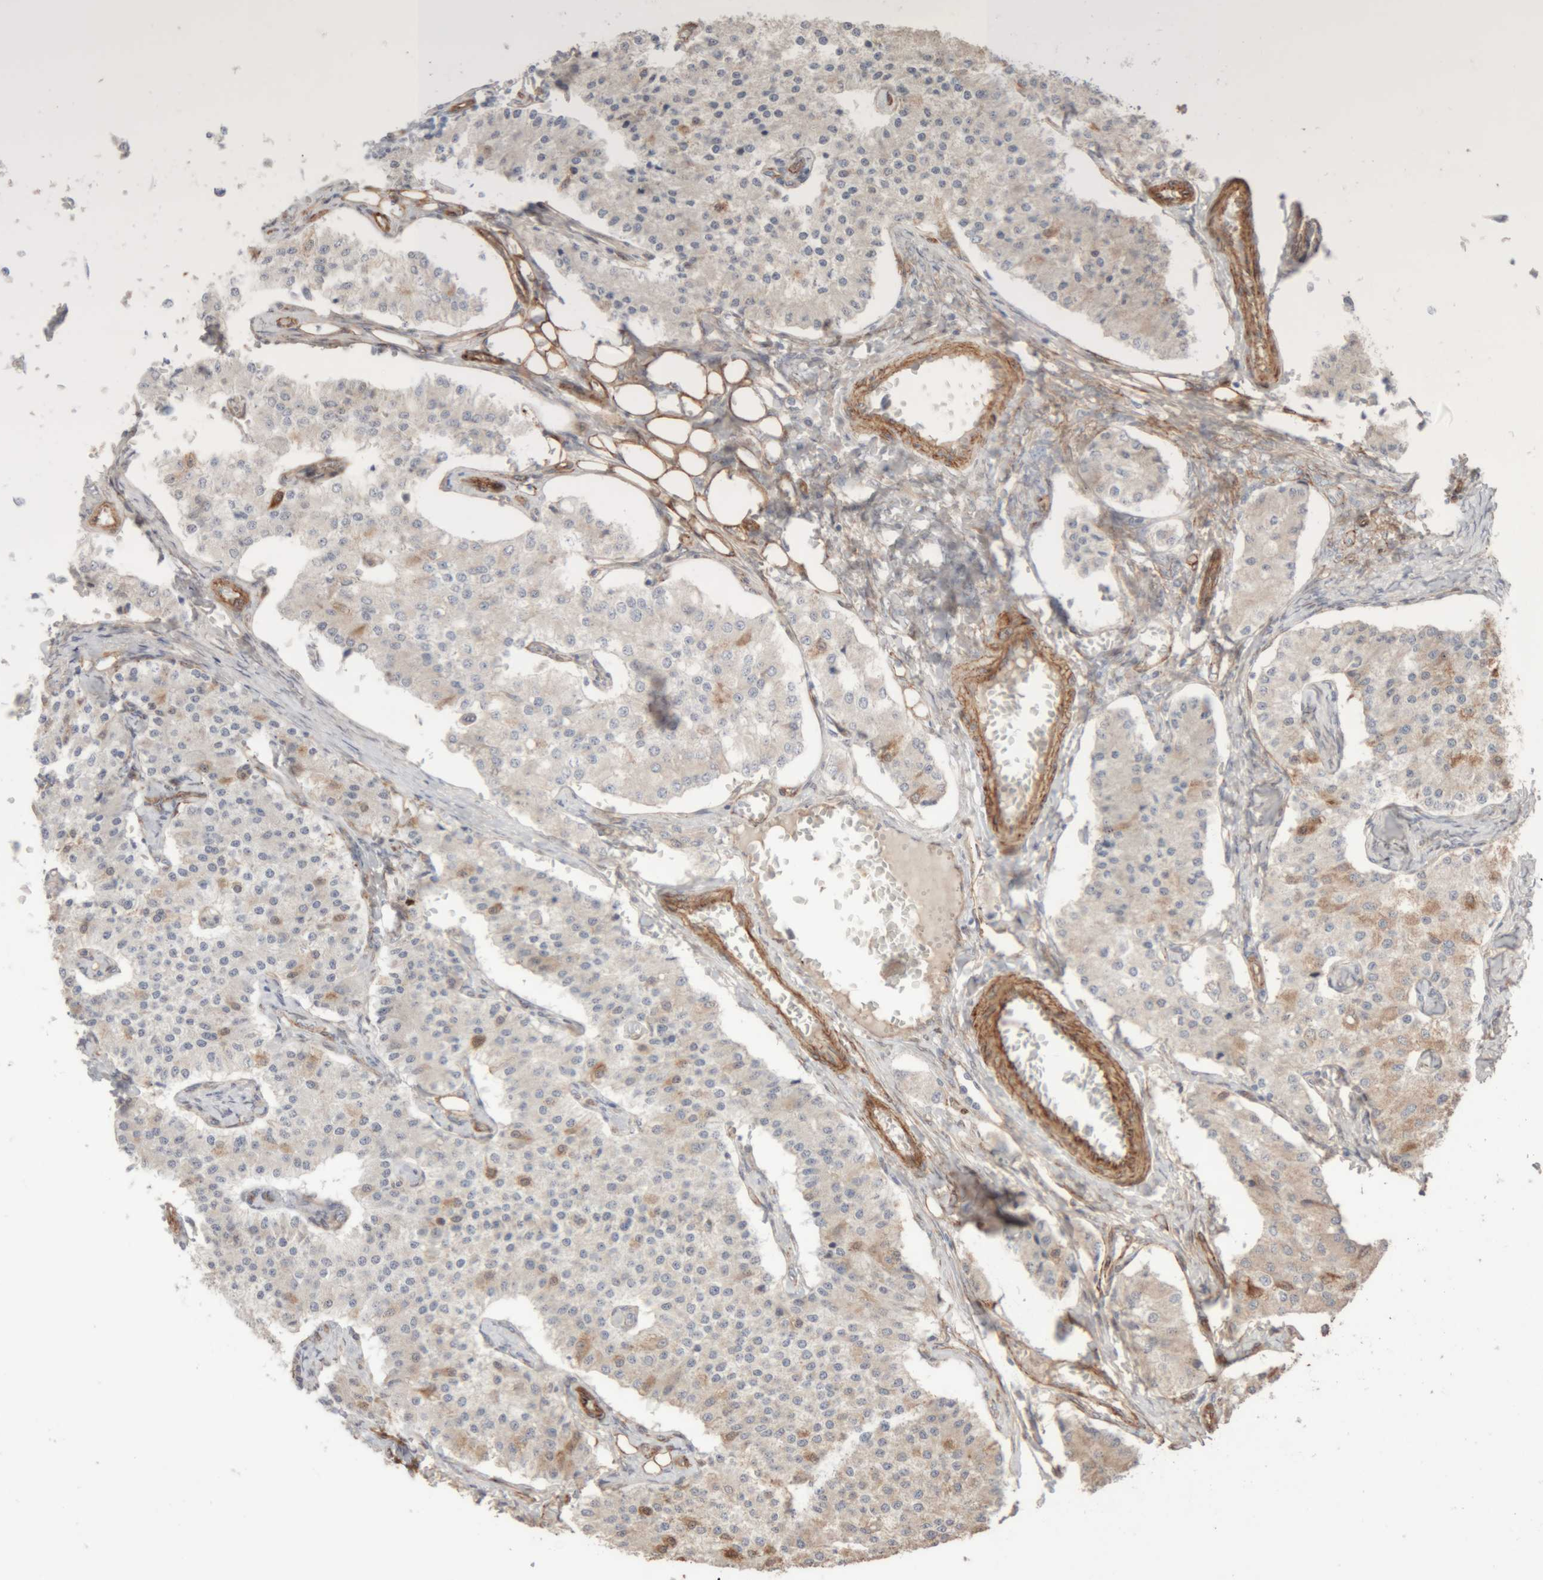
{"staining": {"intensity": "weak", "quantity": "<25%", "location": "cytoplasmic/membranous"}, "tissue": "carcinoid", "cell_type": "Tumor cells", "image_type": "cancer", "snomed": [{"axis": "morphology", "description": "Carcinoid, malignant, NOS"}, {"axis": "topography", "description": "Colon"}], "caption": "IHC micrograph of neoplastic tissue: human carcinoid stained with DAB demonstrates no significant protein staining in tumor cells. Nuclei are stained in blue.", "gene": "RAB32", "patient": {"sex": "female", "age": 52}}